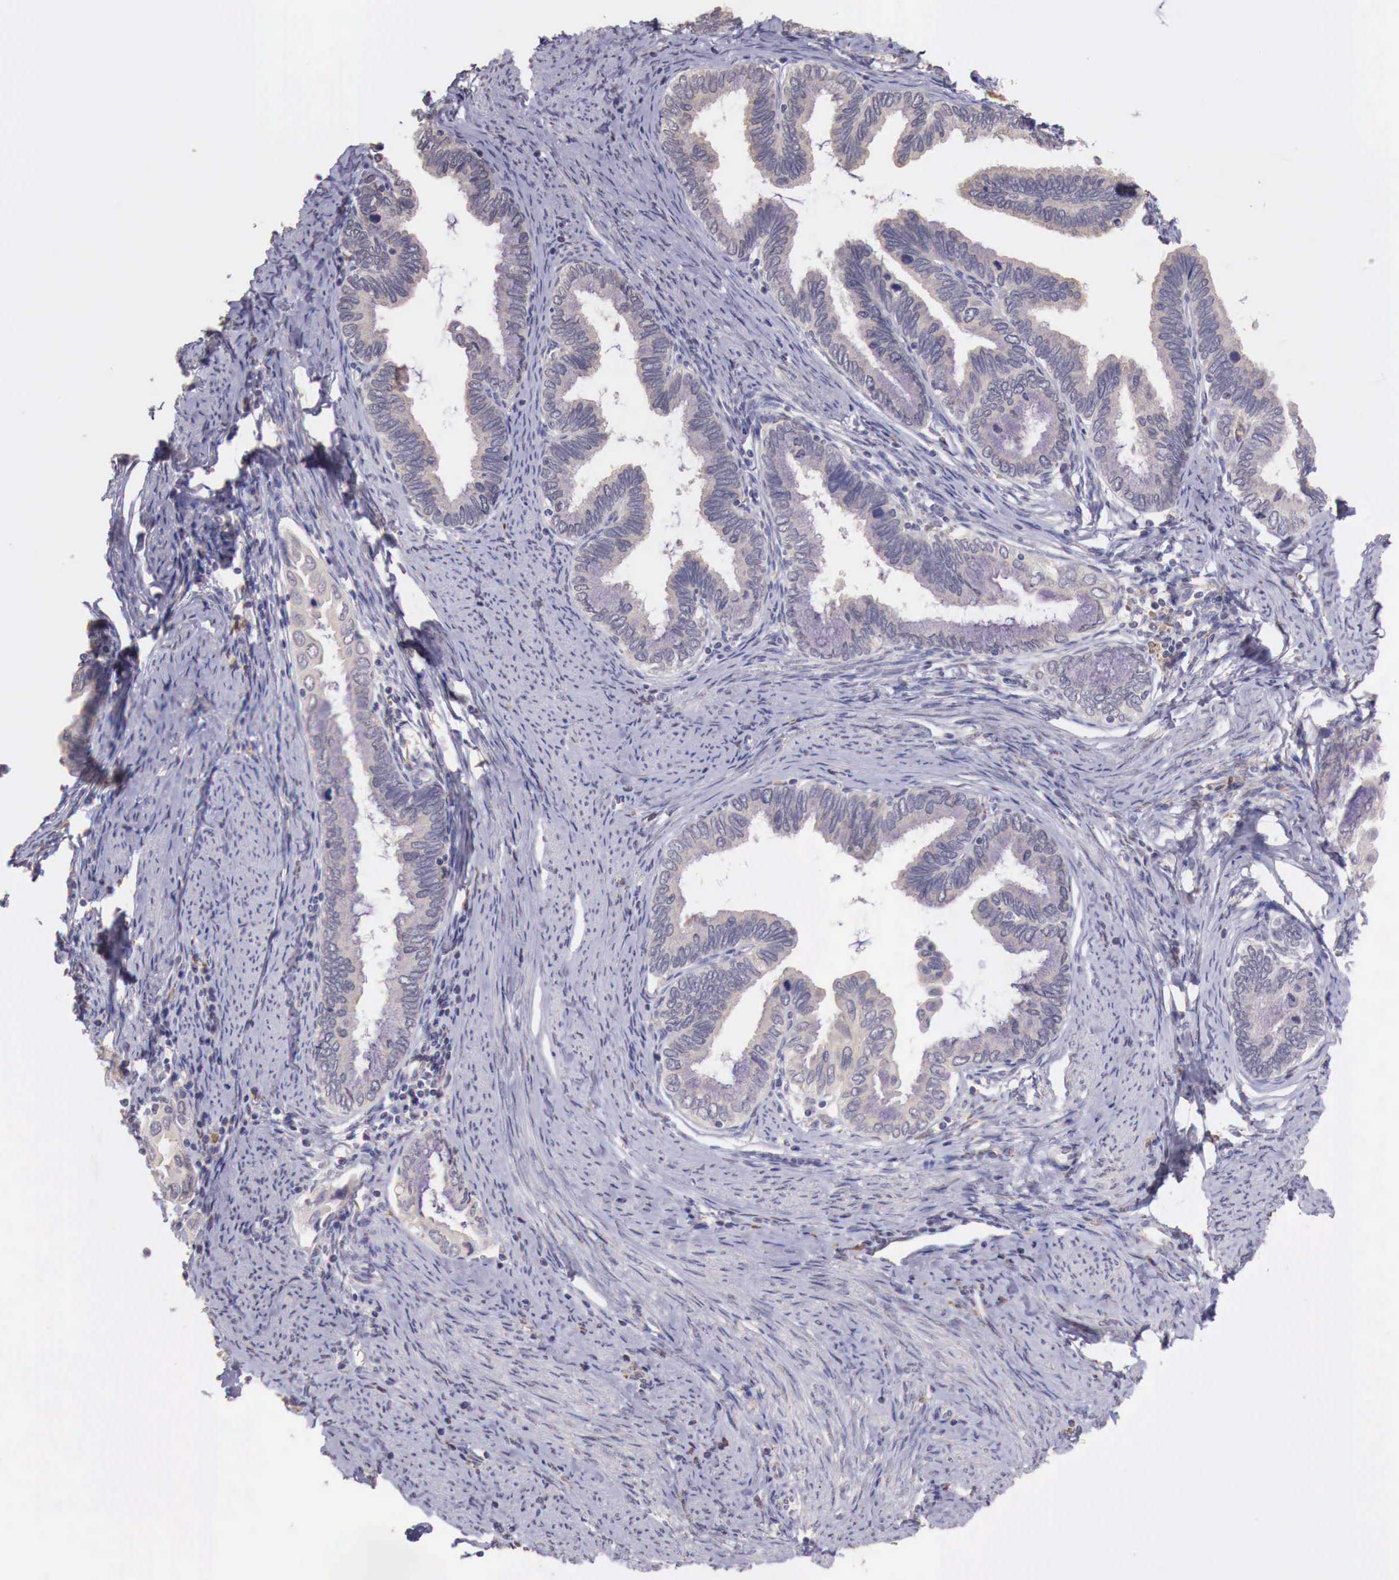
{"staining": {"intensity": "weak", "quantity": "25%-75%", "location": "cytoplasmic/membranous"}, "tissue": "cervical cancer", "cell_type": "Tumor cells", "image_type": "cancer", "snomed": [{"axis": "morphology", "description": "Adenocarcinoma, NOS"}, {"axis": "topography", "description": "Cervix"}], "caption": "Tumor cells exhibit low levels of weak cytoplasmic/membranous staining in about 25%-75% of cells in human cervical cancer.", "gene": "CHRDL1", "patient": {"sex": "female", "age": 49}}